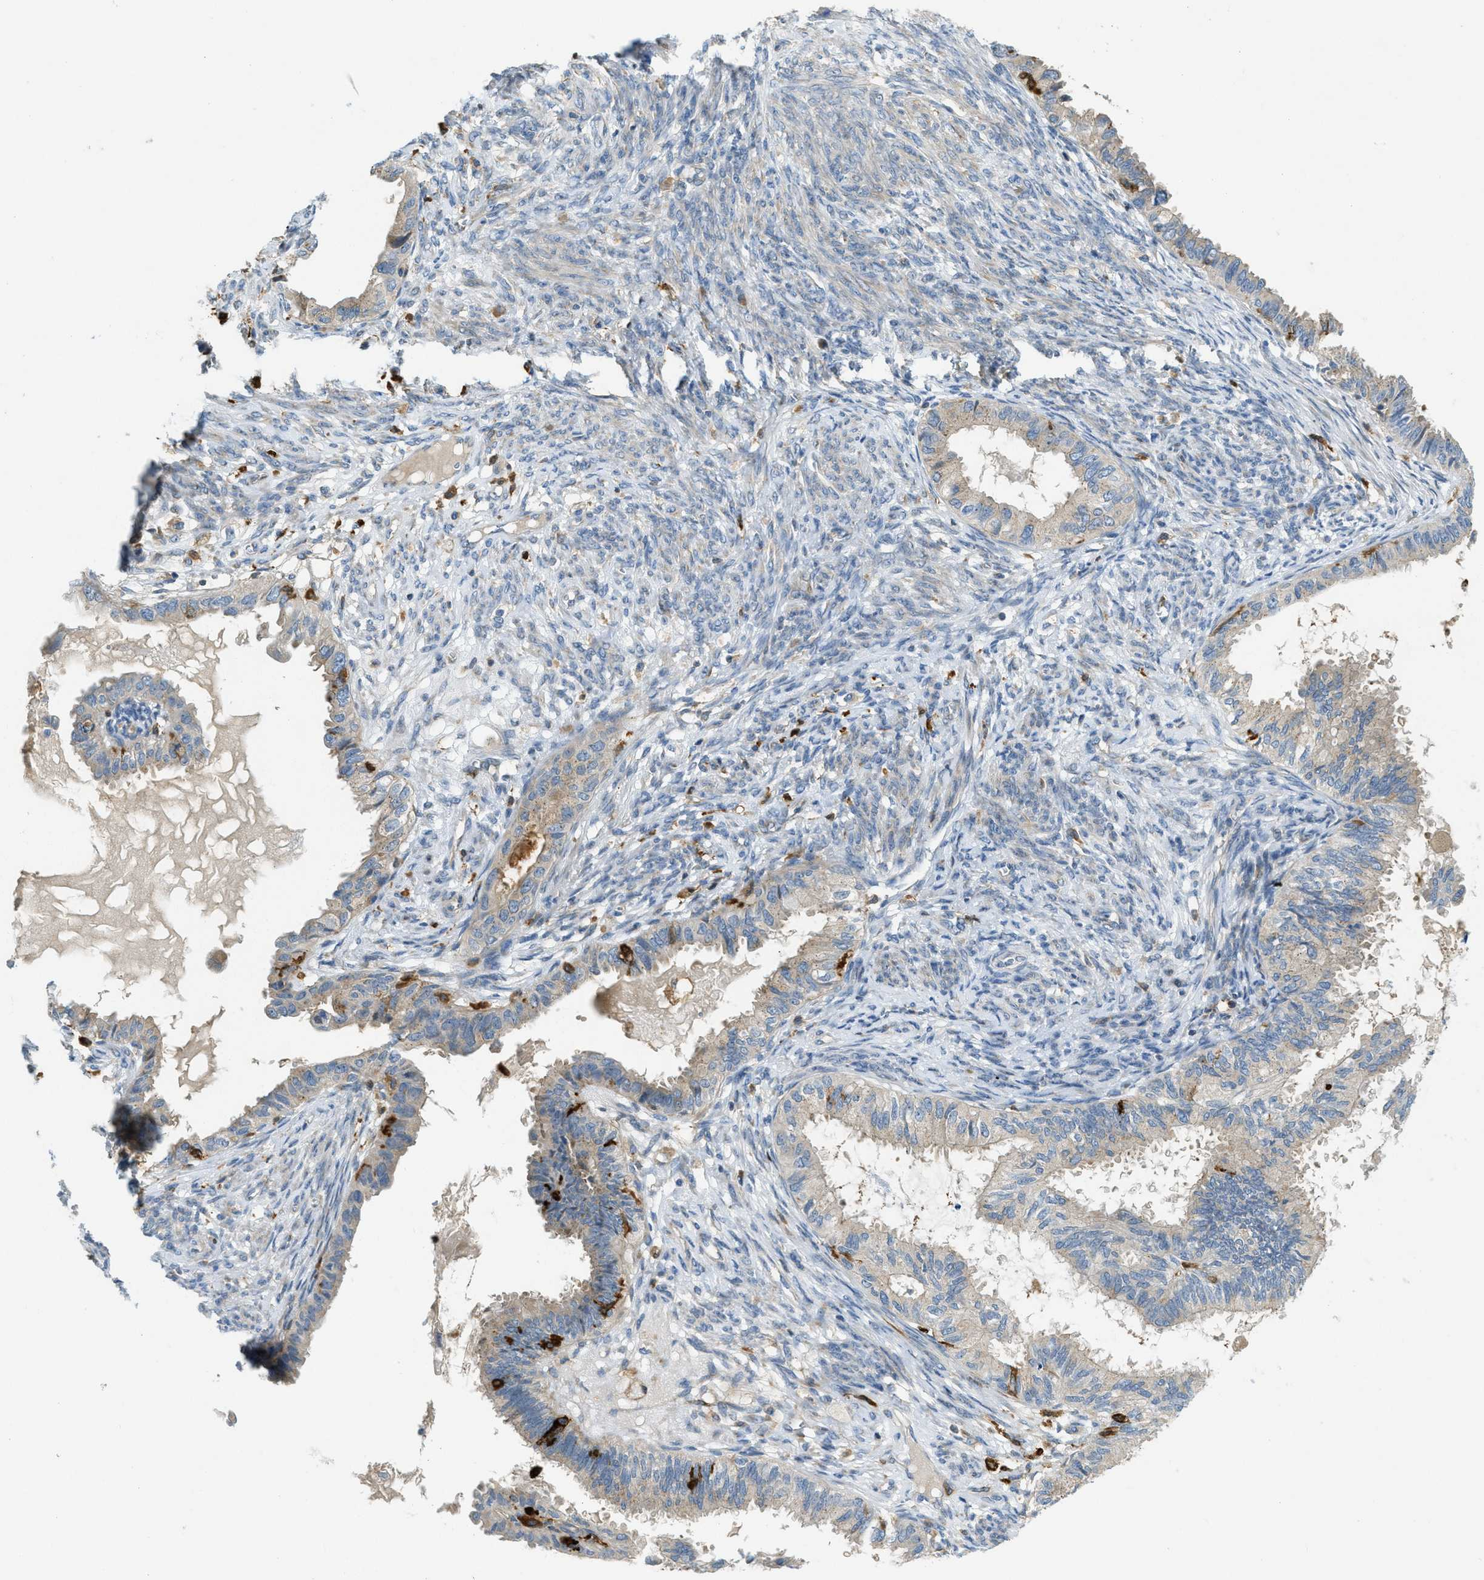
{"staining": {"intensity": "weak", "quantity": "<25%", "location": "cytoplasmic/membranous"}, "tissue": "cervical cancer", "cell_type": "Tumor cells", "image_type": "cancer", "snomed": [{"axis": "morphology", "description": "Normal tissue, NOS"}, {"axis": "morphology", "description": "Adenocarcinoma, NOS"}, {"axis": "topography", "description": "Cervix"}, {"axis": "topography", "description": "Endometrium"}], "caption": "Histopathology image shows no significant protein staining in tumor cells of adenocarcinoma (cervical).", "gene": "RFFL", "patient": {"sex": "female", "age": 86}}